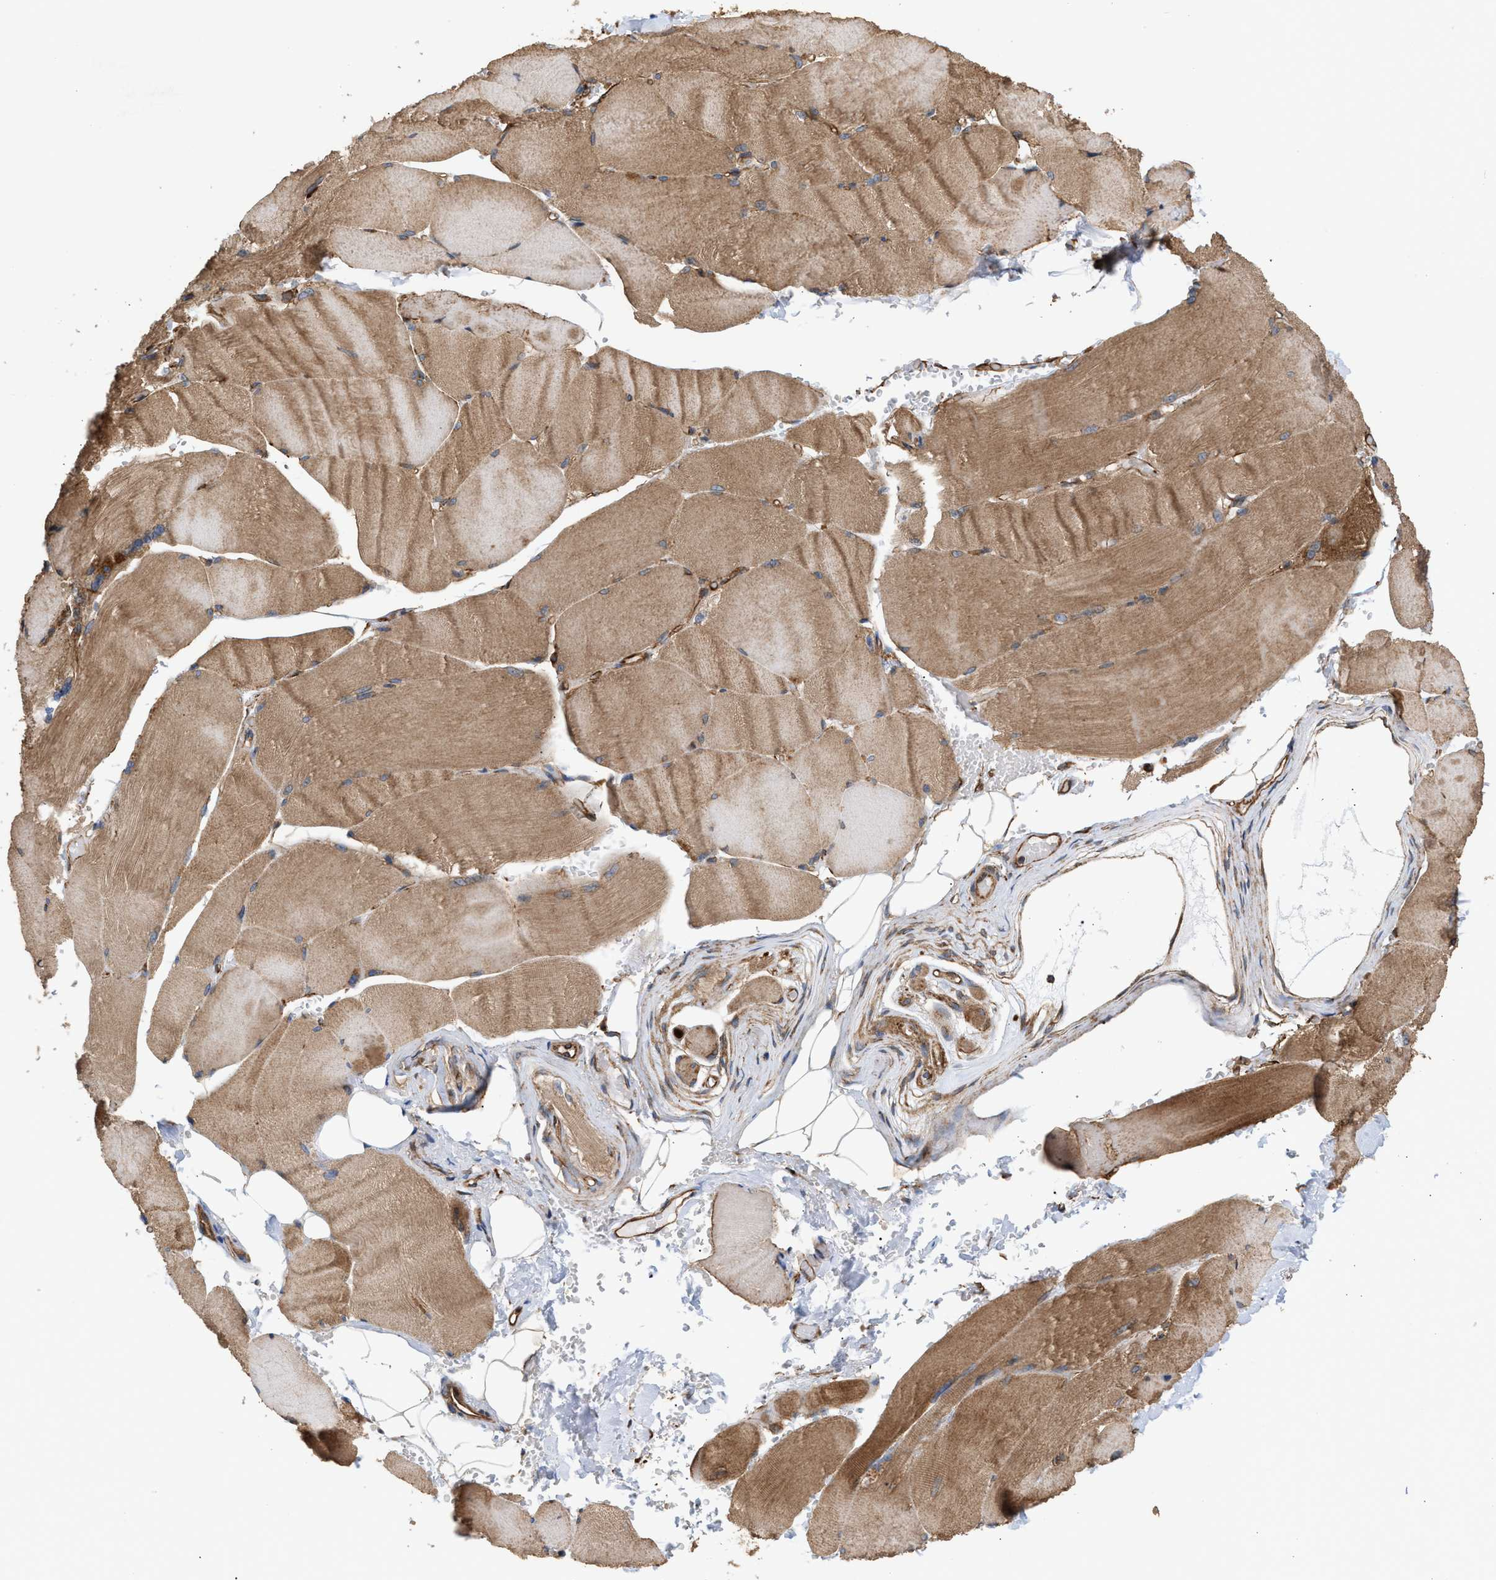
{"staining": {"intensity": "moderate", "quantity": ">75%", "location": "cytoplasmic/membranous"}, "tissue": "skeletal muscle", "cell_type": "Myocytes", "image_type": "normal", "snomed": [{"axis": "morphology", "description": "Normal tissue, NOS"}, {"axis": "topography", "description": "Skin"}, {"axis": "topography", "description": "Skeletal muscle"}], "caption": "Immunohistochemical staining of unremarkable human skeletal muscle shows moderate cytoplasmic/membranous protein staining in about >75% of myocytes.", "gene": "EPS15L1", "patient": {"sex": "male", "age": 83}}